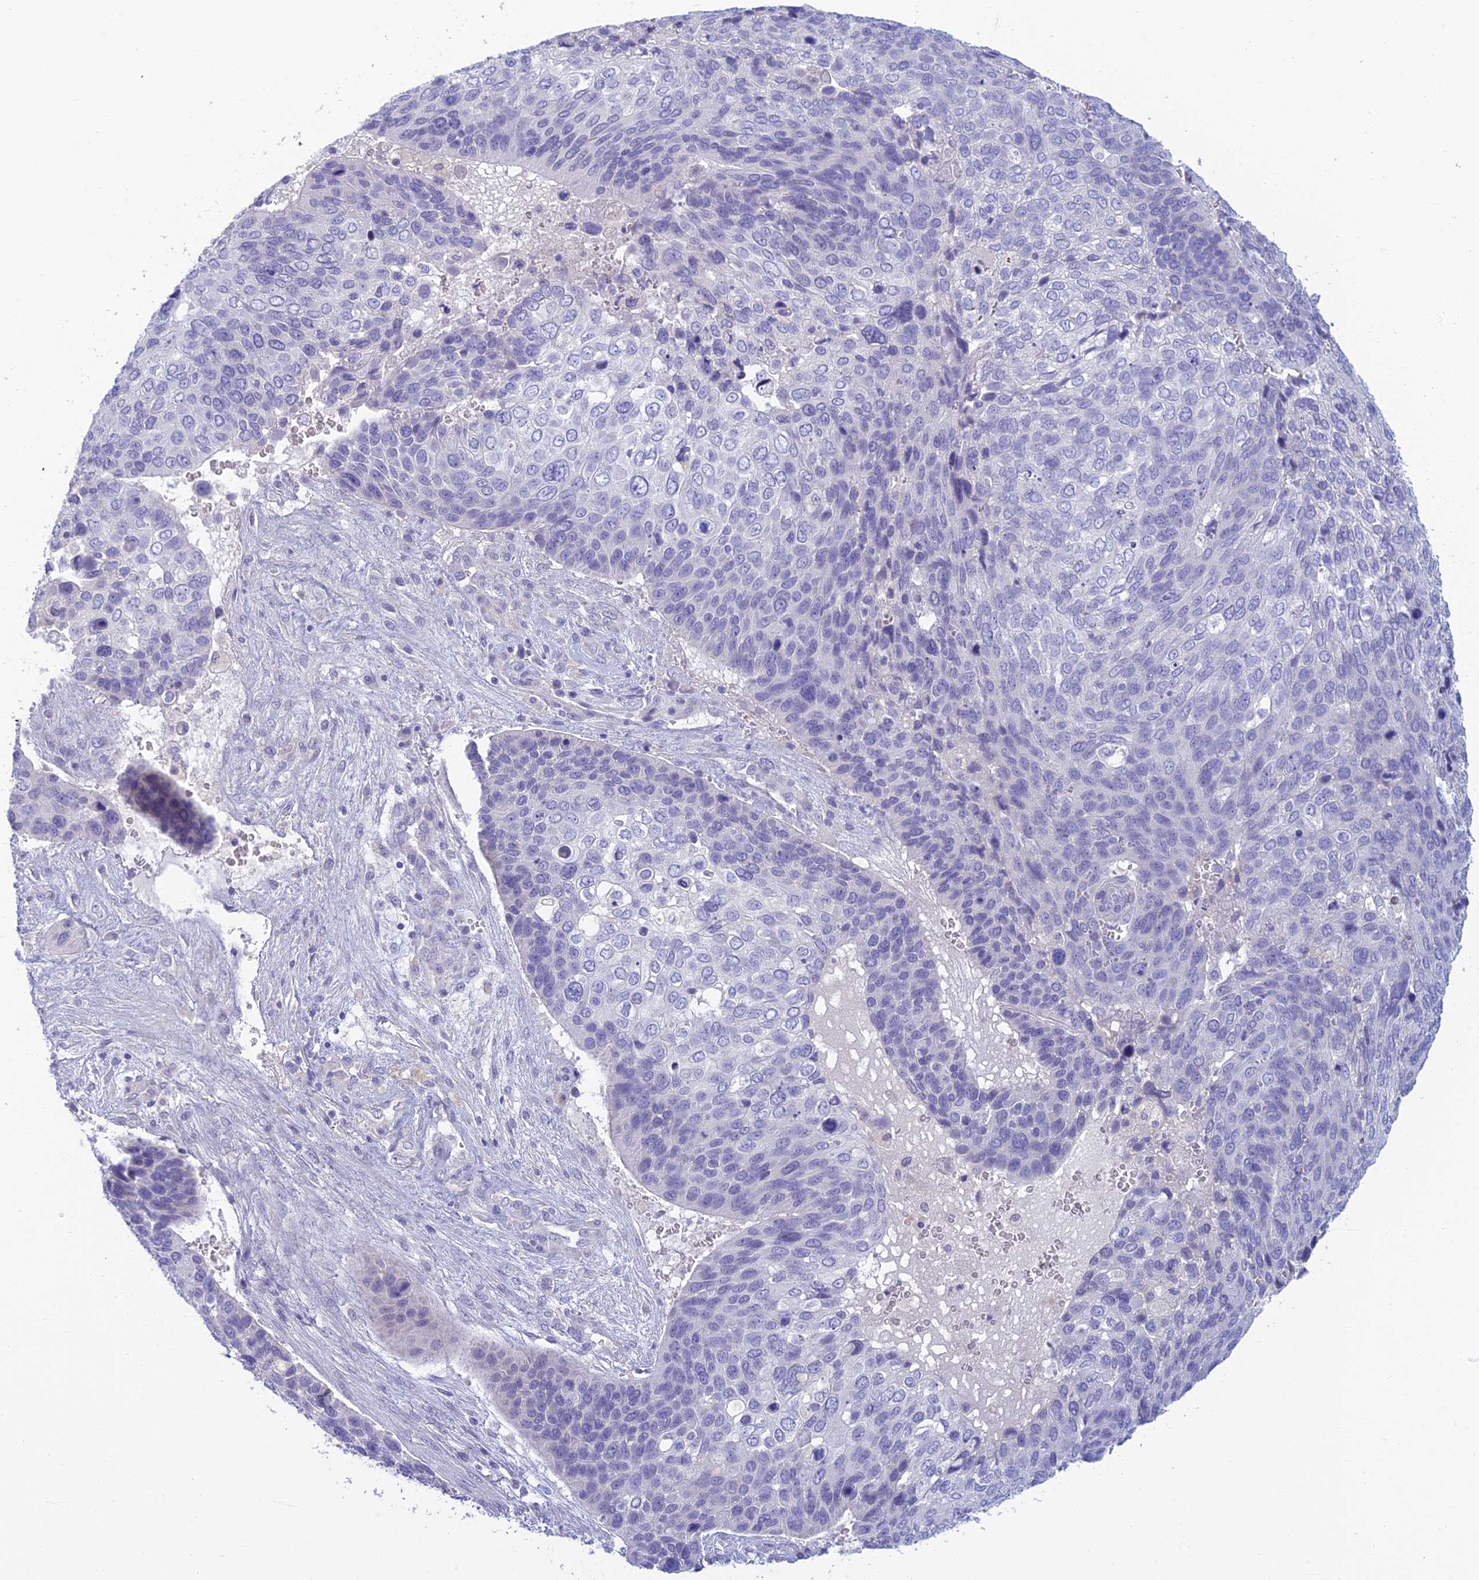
{"staining": {"intensity": "negative", "quantity": "none", "location": "none"}, "tissue": "skin cancer", "cell_type": "Tumor cells", "image_type": "cancer", "snomed": [{"axis": "morphology", "description": "Basal cell carcinoma"}, {"axis": "topography", "description": "Skin"}], "caption": "Human skin cancer (basal cell carcinoma) stained for a protein using immunohistochemistry shows no staining in tumor cells.", "gene": "SLC25A41", "patient": {"sex": "female", "age": 74}}